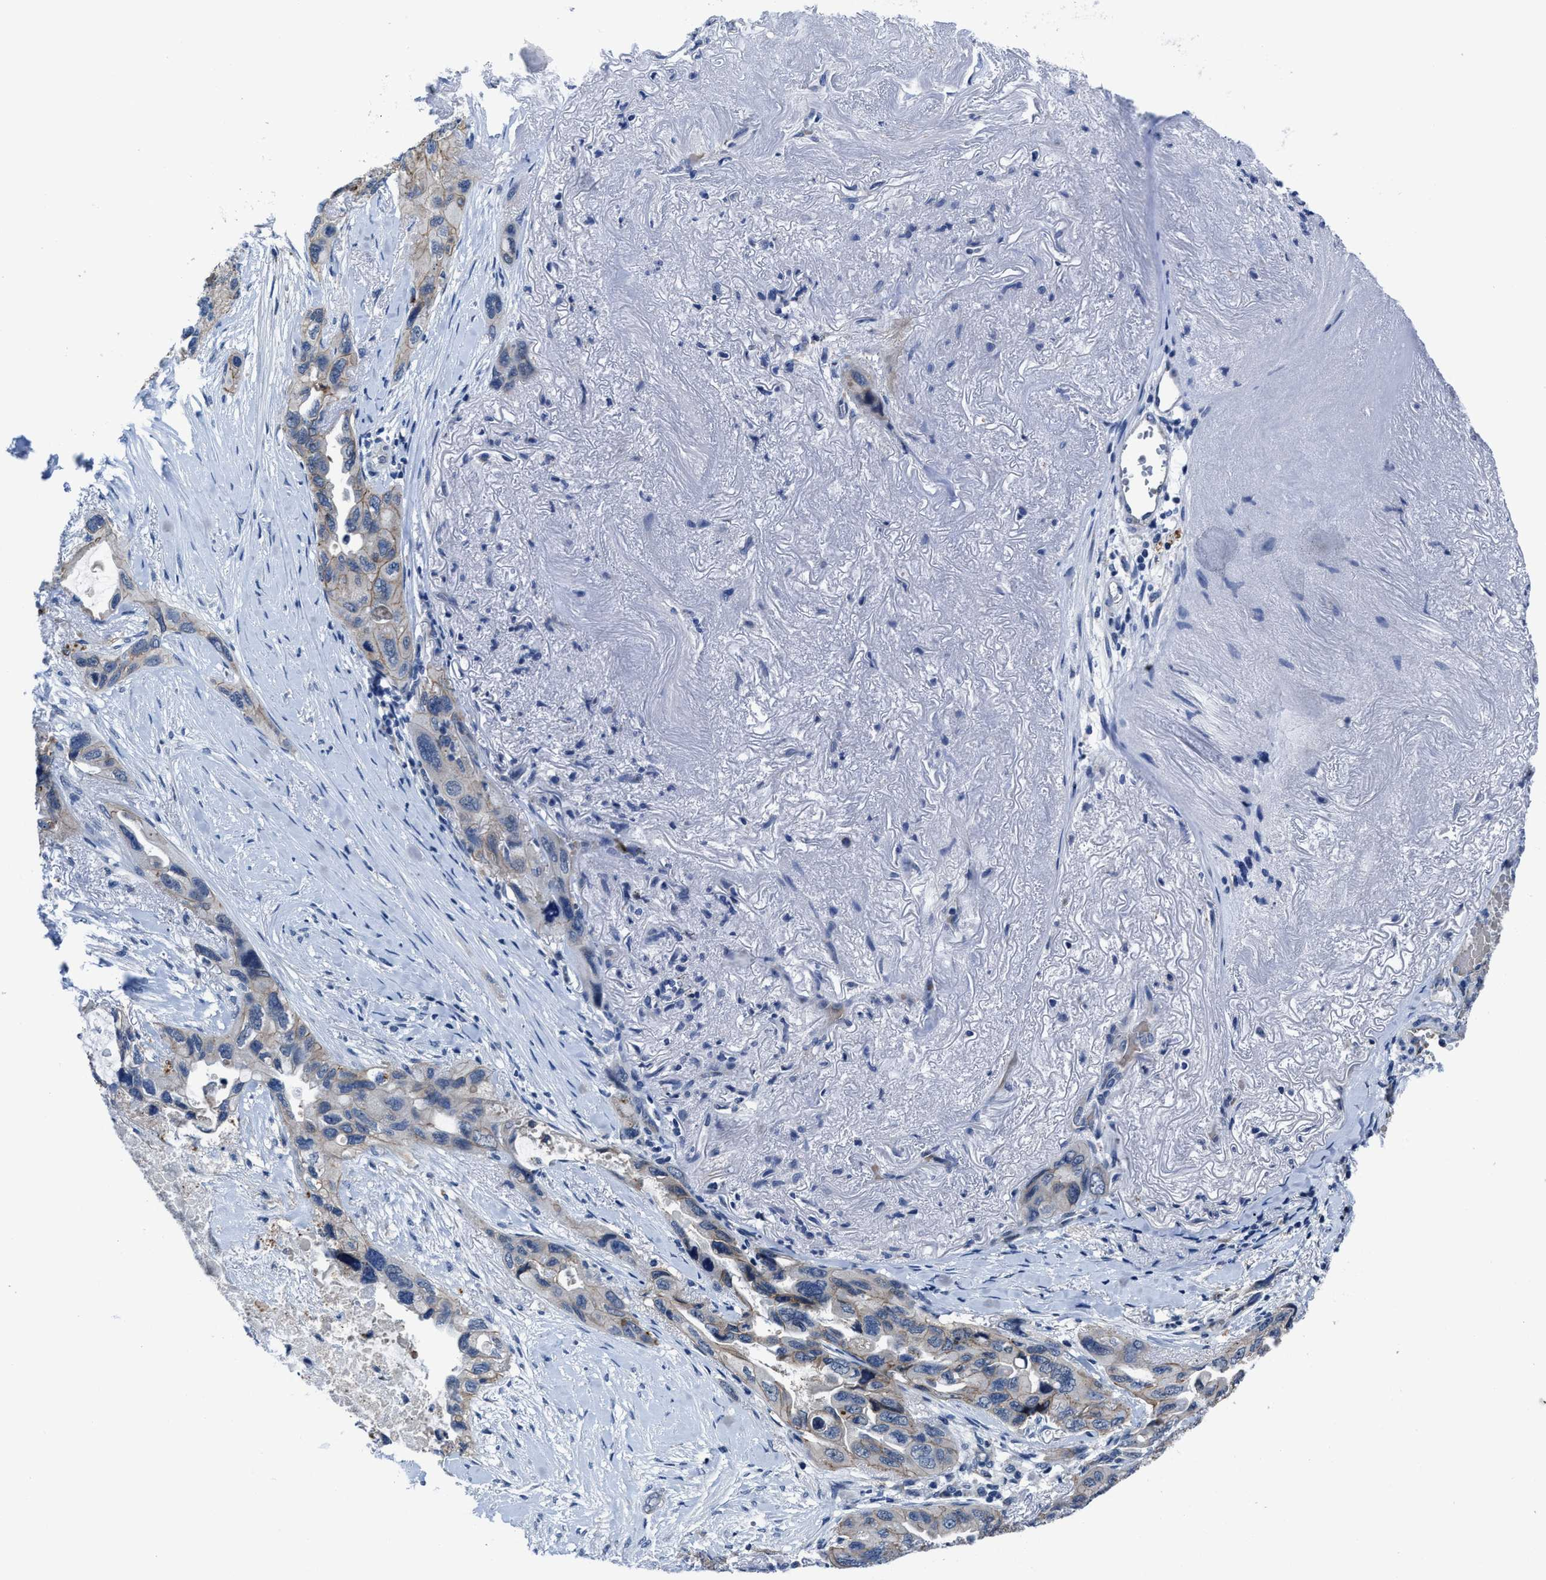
{"staining": {"intensity": "weak", "quantity": "<25%", "location": "cytoplasmic/membranous"}, "tissue": "lung cancer", "cell_type": "Tumor cells", "image_type": "cancer", "snomed": [{"axis": "morphology", "description": "Squamous cell carcinoma, NOS"}, {"axis": "topography", "description": "Lung"}], "caption": "Immunohistochemical staining of human lung cancer reveals no significant positivity in tumor cells.", "gene": "GHITM", "patient": {"sex": "female", "age": 73}}